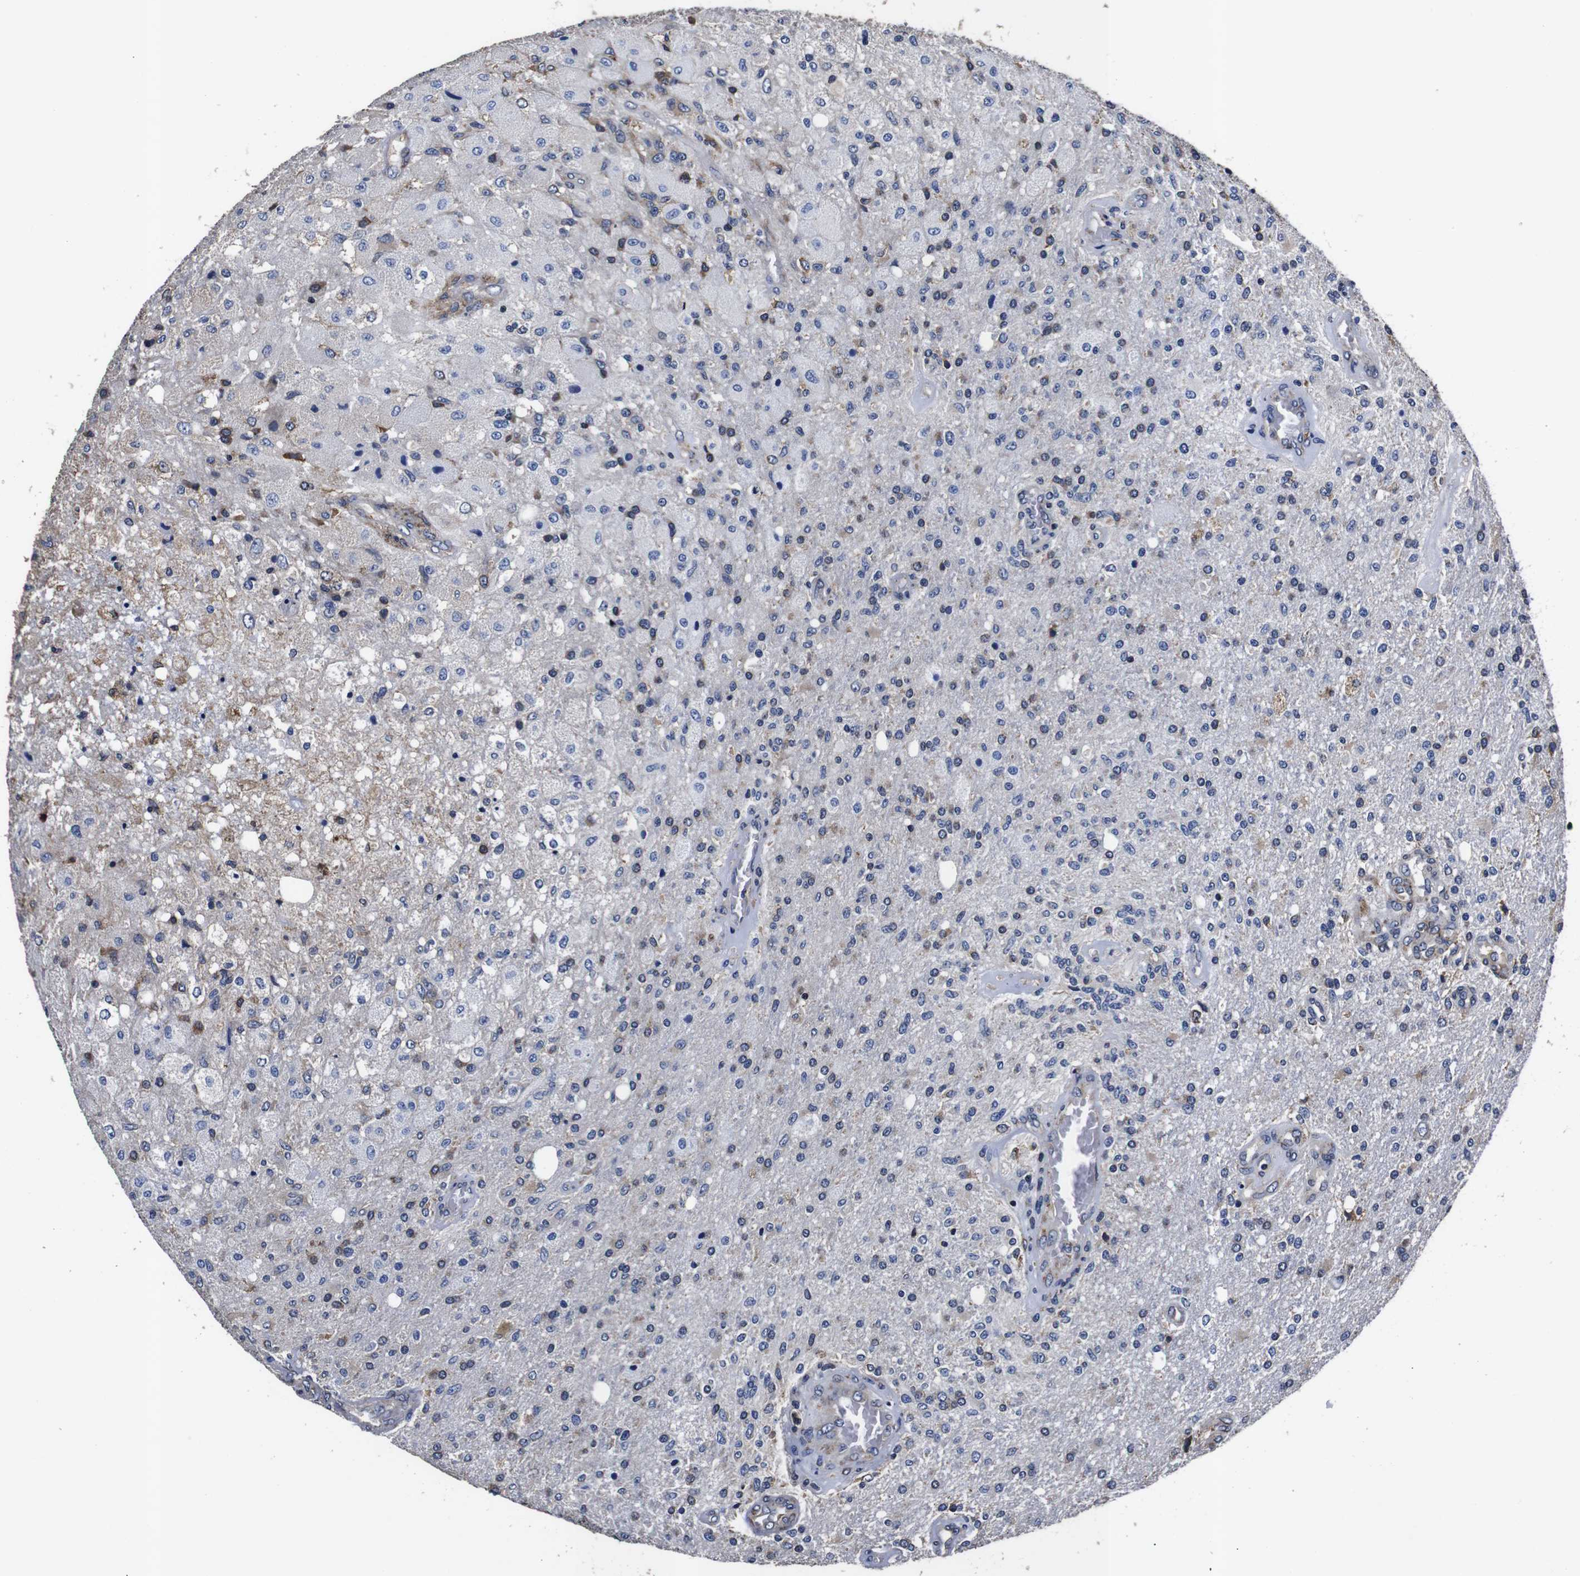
{"staining": {"intensity": "moderate", "quantity": "<25%", "location": "cytoplasmic/membranous"}, "tissue": "glioma", "cell_type": "Tumor cells", "image_type": "cancer", "snomed": [{"axis": "morphology", "description": "Normal tissue, NOS"}, {"axis": "morphology", "description": "Glioma, malignant, High grade"}, {"axis": "topography", "description": "Cerebral cortex"}], "caption": "Immunohistochemistry of glioma displays low levels of moderate cytoplasmic/membranous staining in about <25% of tumor cells. (DAB IHC with brightfield microscopy, high magnification).", "gene": "PPIB", "patient": {"sex": "male", "age": 77}}